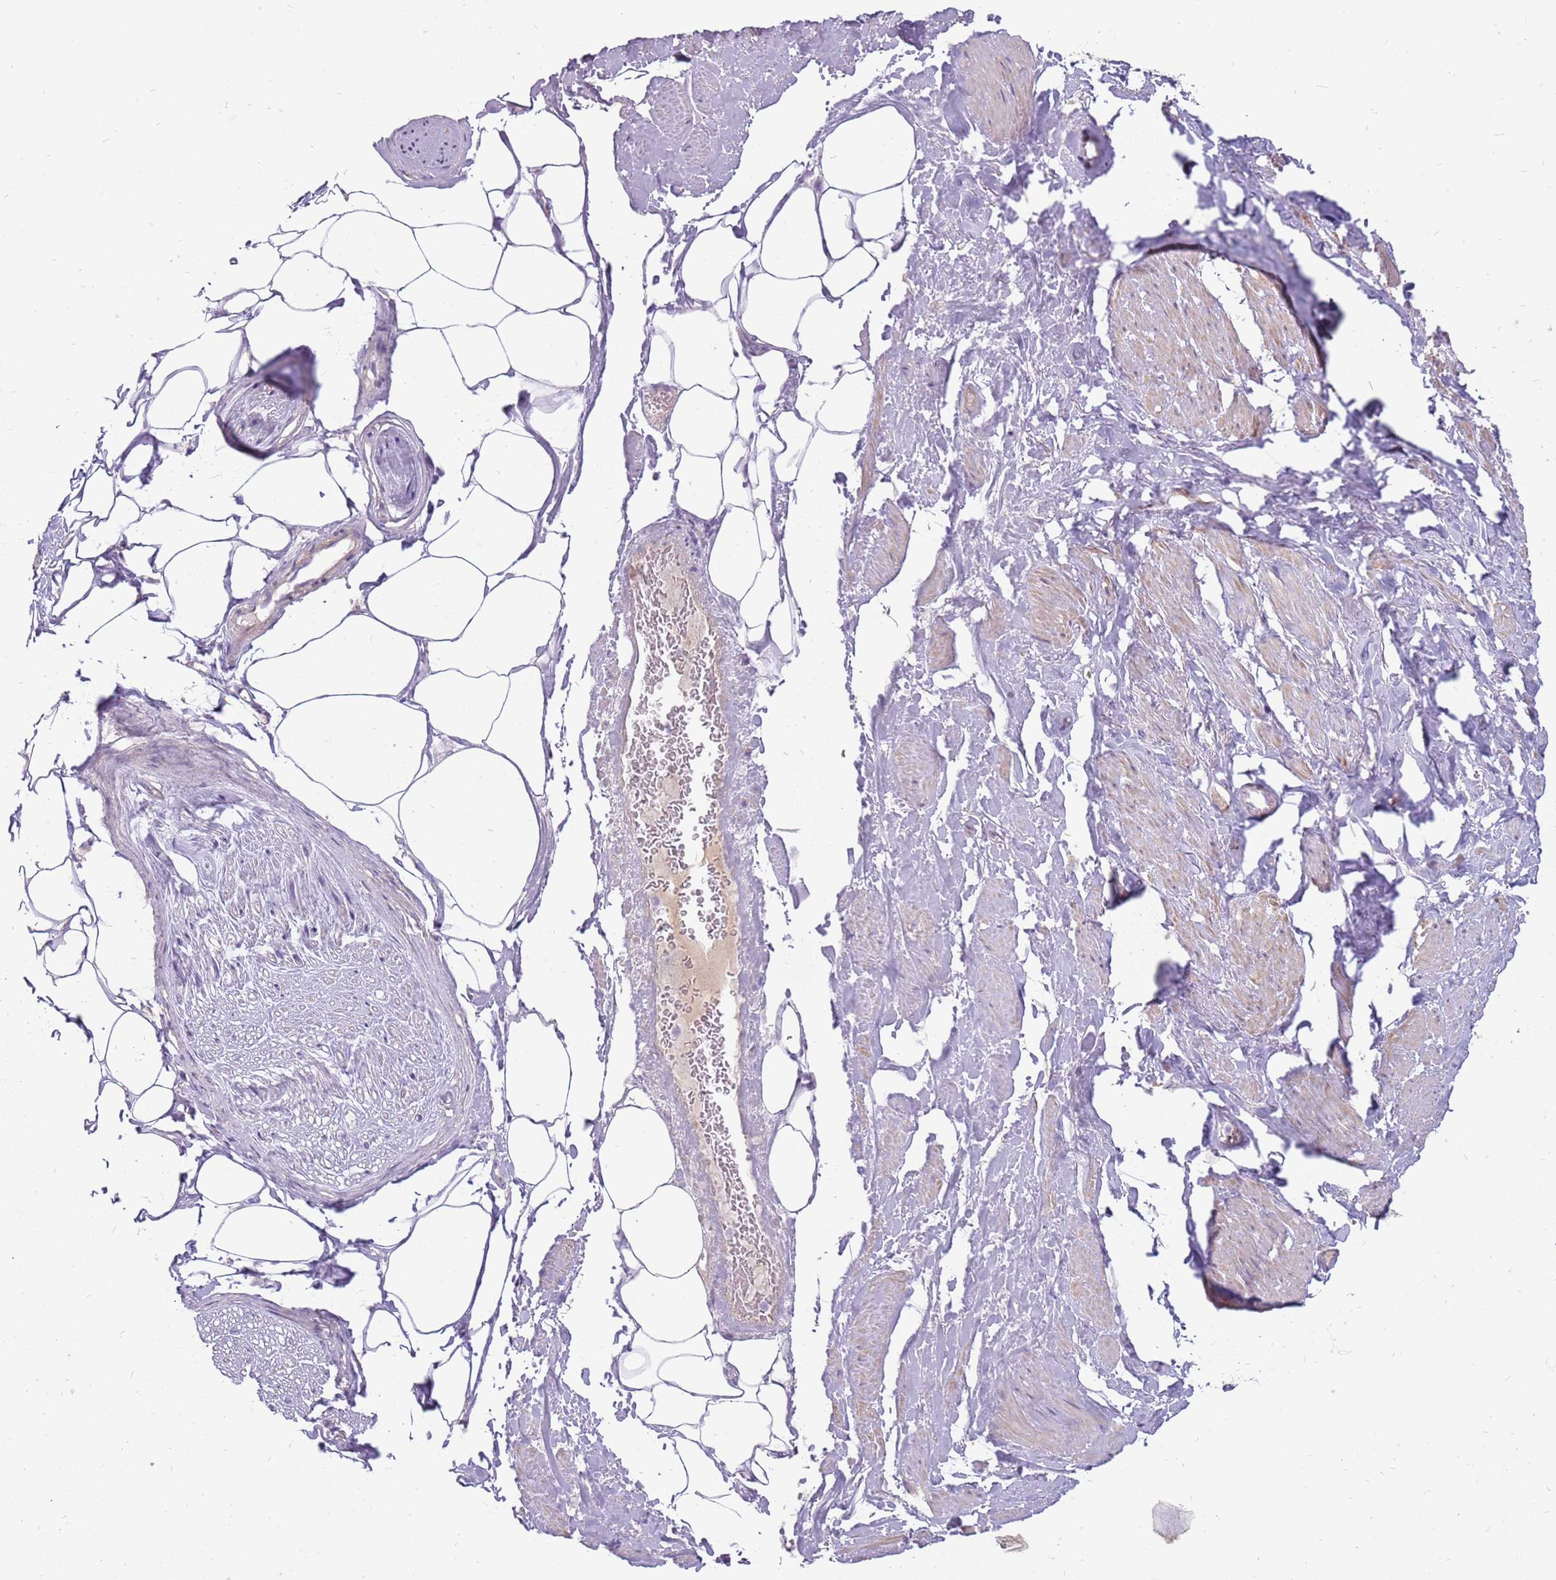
{"staining": {"intensity": "negative", "quantity": "none", "location": "none"}, "tissue": "adipose tissue", "cell_type": "Adipocytes", "image_type": "normal", "snomed": [{"axis": "morphology", "description": "Normal tissue, NOS"}, {"axis": "morphology", "description": "Adenocarcinoma, Low grade"}, {"axis": "topography", "description": "Prostate"}, {"axis": "topography", "description": "Peripheral nerve tissue"}], "caption": "Adipocytes show no significant protein positivity in normal adipose tissue.", "gene": "MCUB", "patient": {"sex": "male", "age": 63}}